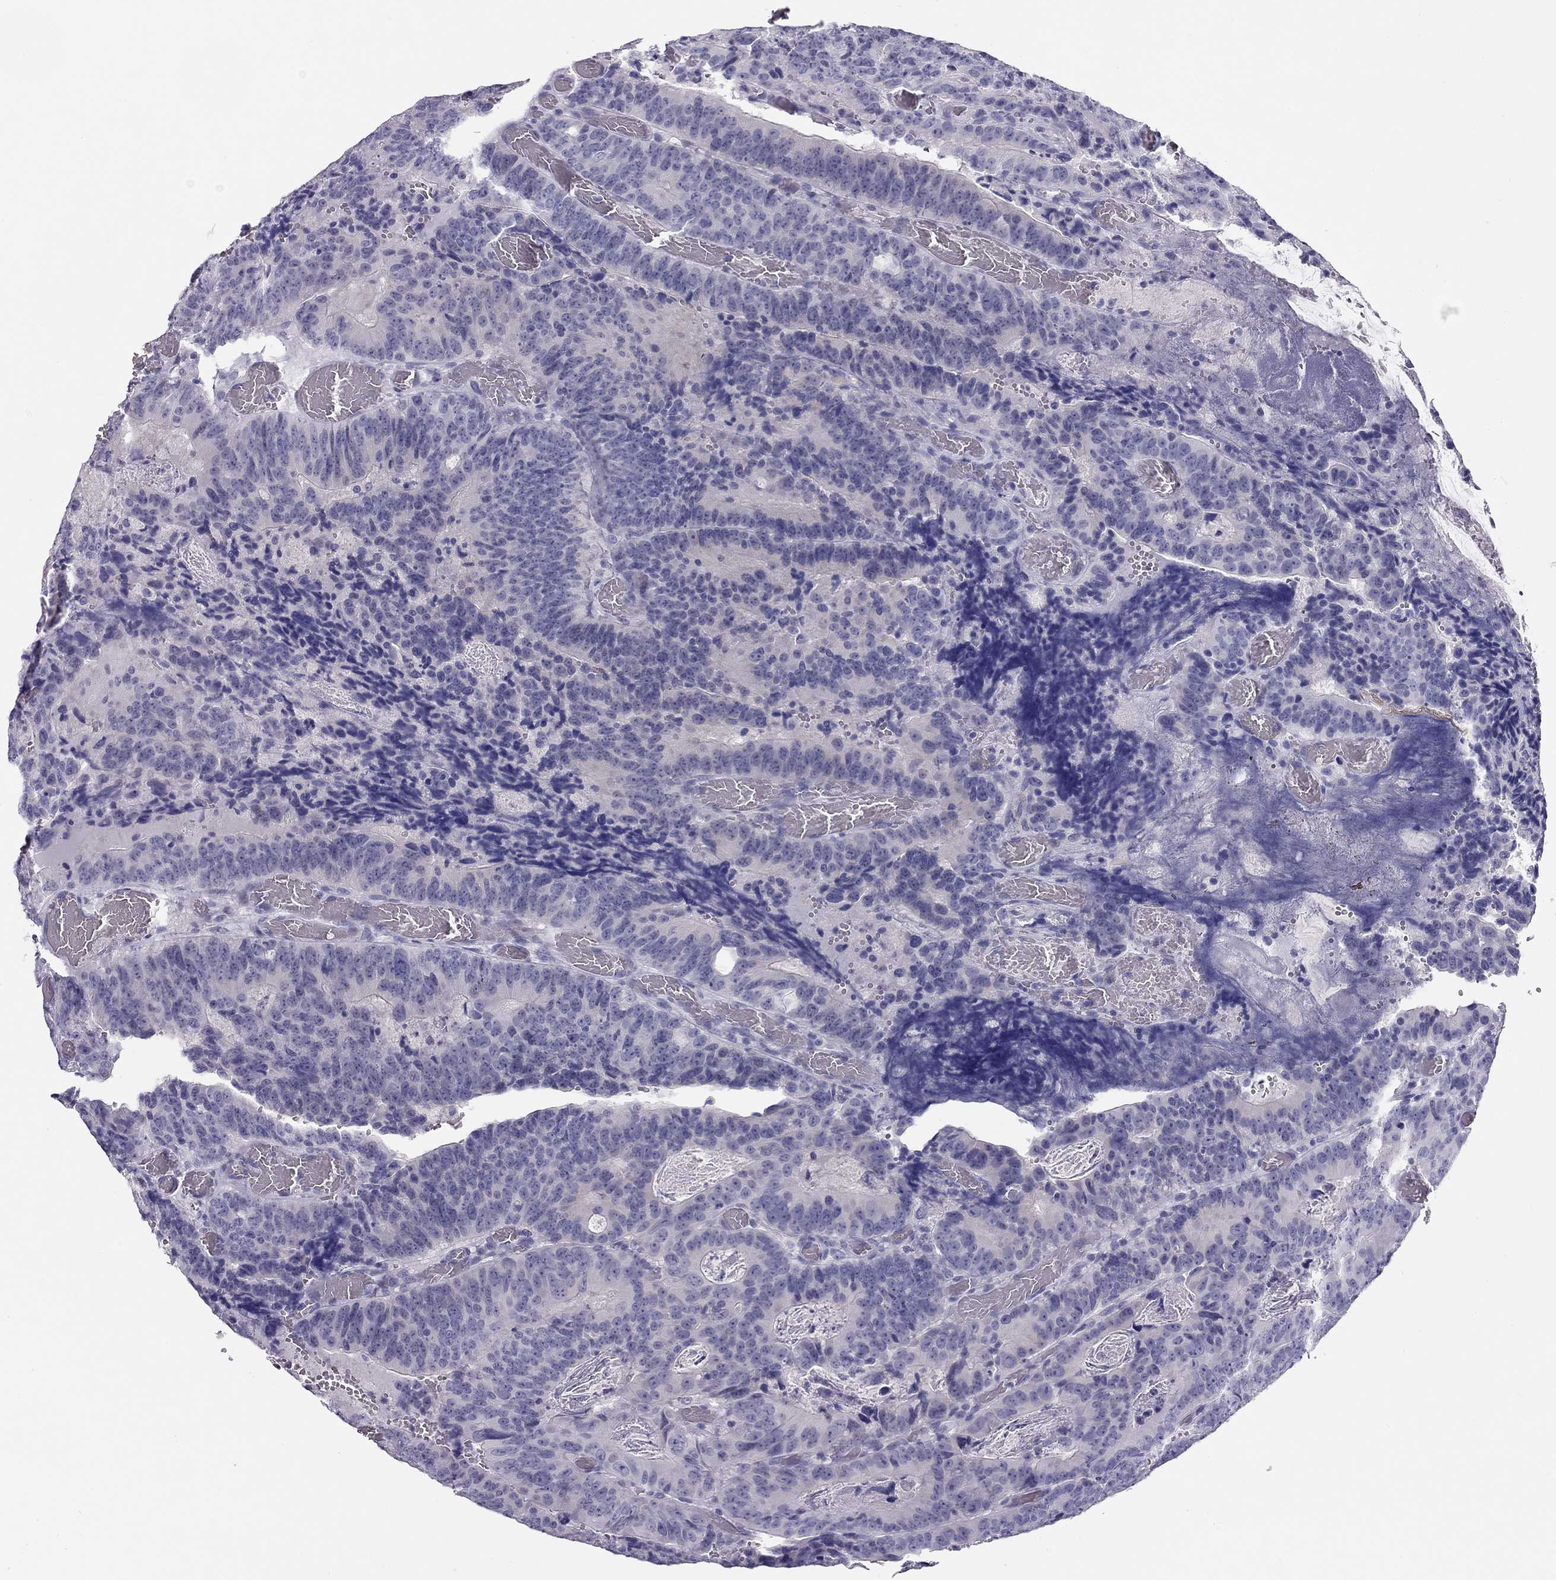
{"staining": {"intensity": "negative", "quantity": "none", "location": "none"}, "tissue": "colorectal cancer", "cell_type": "Tumor cells", "image_type": "cancer", "snomed": [{"axis": "morphology", "description": "Adenocarcinoma, NOS"}, {"axis": "topography", "description": "Colon"}], "caption": "Tumor cells are negative for protein expression in human colorectal cancer. (DAB IHC, high magnification).", "gene": "KCNV2", "patient": {"sex": "female", "age": 82}}